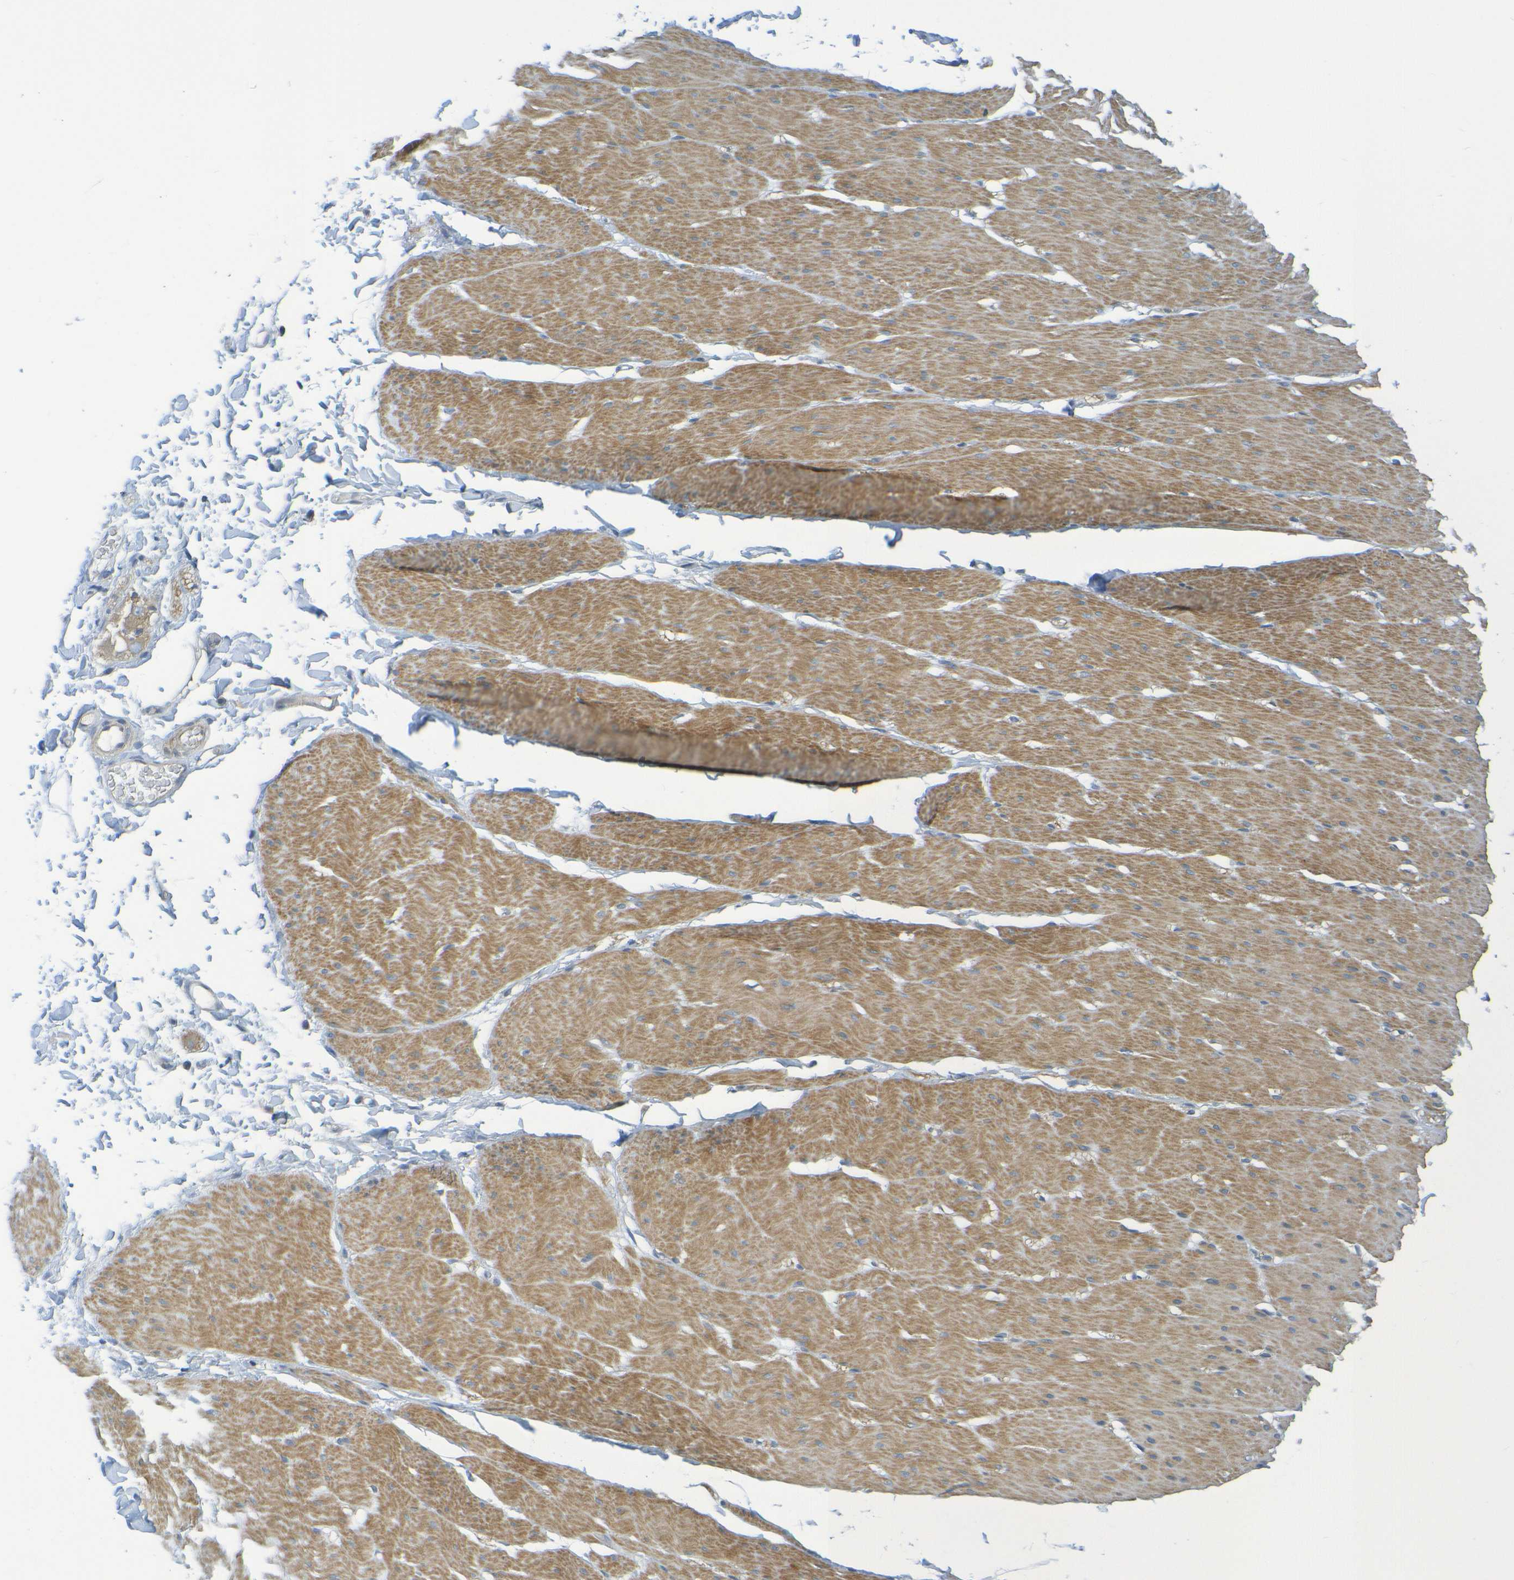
{"staining": {"intensity": "moderate", "quantity": ">75%", "location": "cytoplasmic/membranous"}, "tissue": "smooth muscle", "cell_type": "Smooth muscle cells", "image_type": "normal", "snomed": [{"axis": "morphology", "description": "Normal tissue, NOS"}, {"axis": "topography", "description": "Smooth muscle"}, {"axis": "topography", "description": "Colon"}], "caption": "Immunohistochemical staining of normal smooth muscle exhibits moderate cytoplasmic/membranous protein positivity in approximately >75% of smooth muscle cells.", "gene": "CYP4F2", "patient": {"sex": "male", "age": 67}}